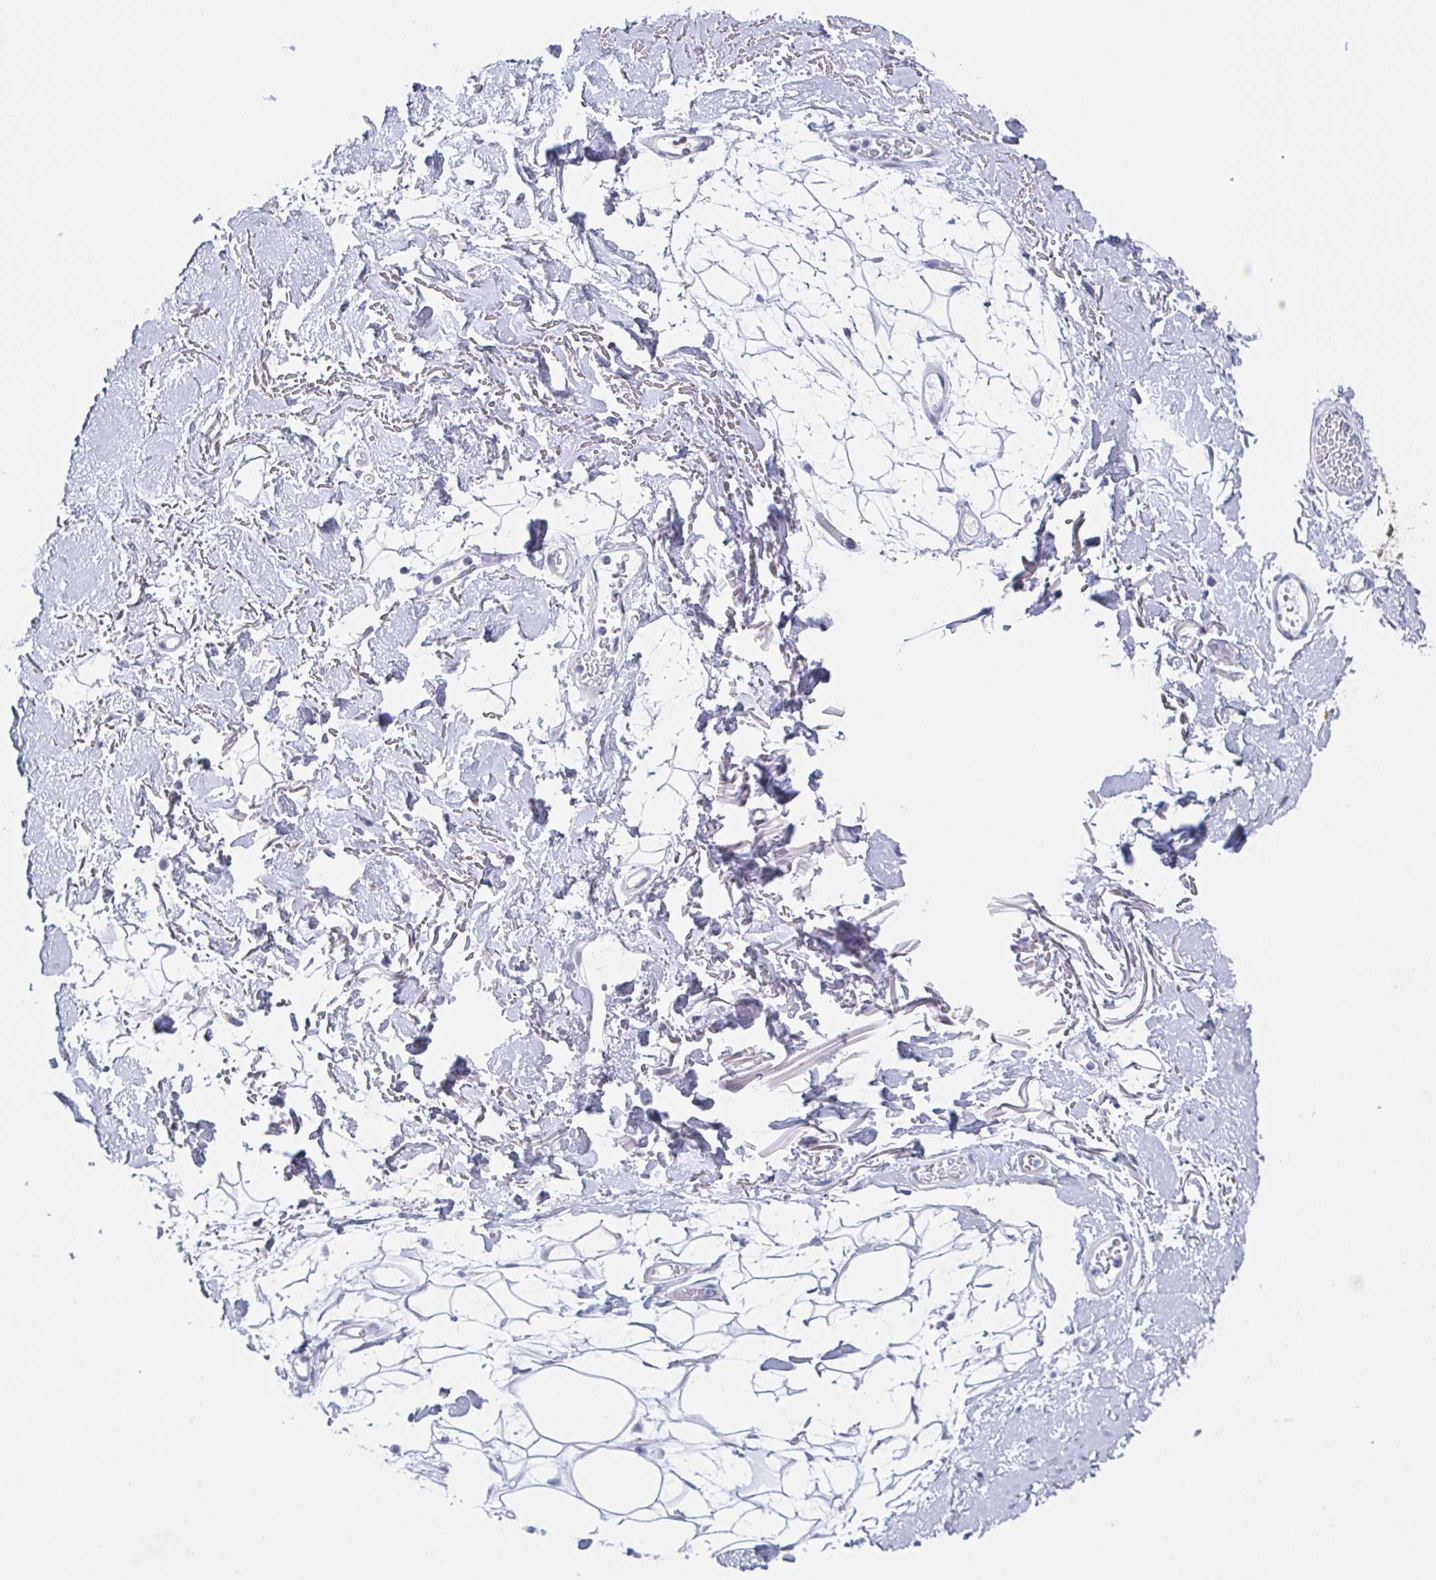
{"staining": {"intensity": "negative", "quantity": "none", "location": "none"}, "tissue": "adipose tissue", "cell_type": "Adipocytes", "image_type": "normal", "snomed": [{"axis": "morphology", "description": "Normal tissue, NOS"}, {"axis": "topography", "description": "Anal"}, {"axis": "topography", "description": "Peripheral nerve tissue"}], "caption": "Histopathology image shows no significant protein staining in adipocytes of normal adipose tissue. (DAB immunohistochemistry with hematoxylin counter stain).", "gene": "DYNC1I1", "patient": {"sex": "male", "age": 78}}